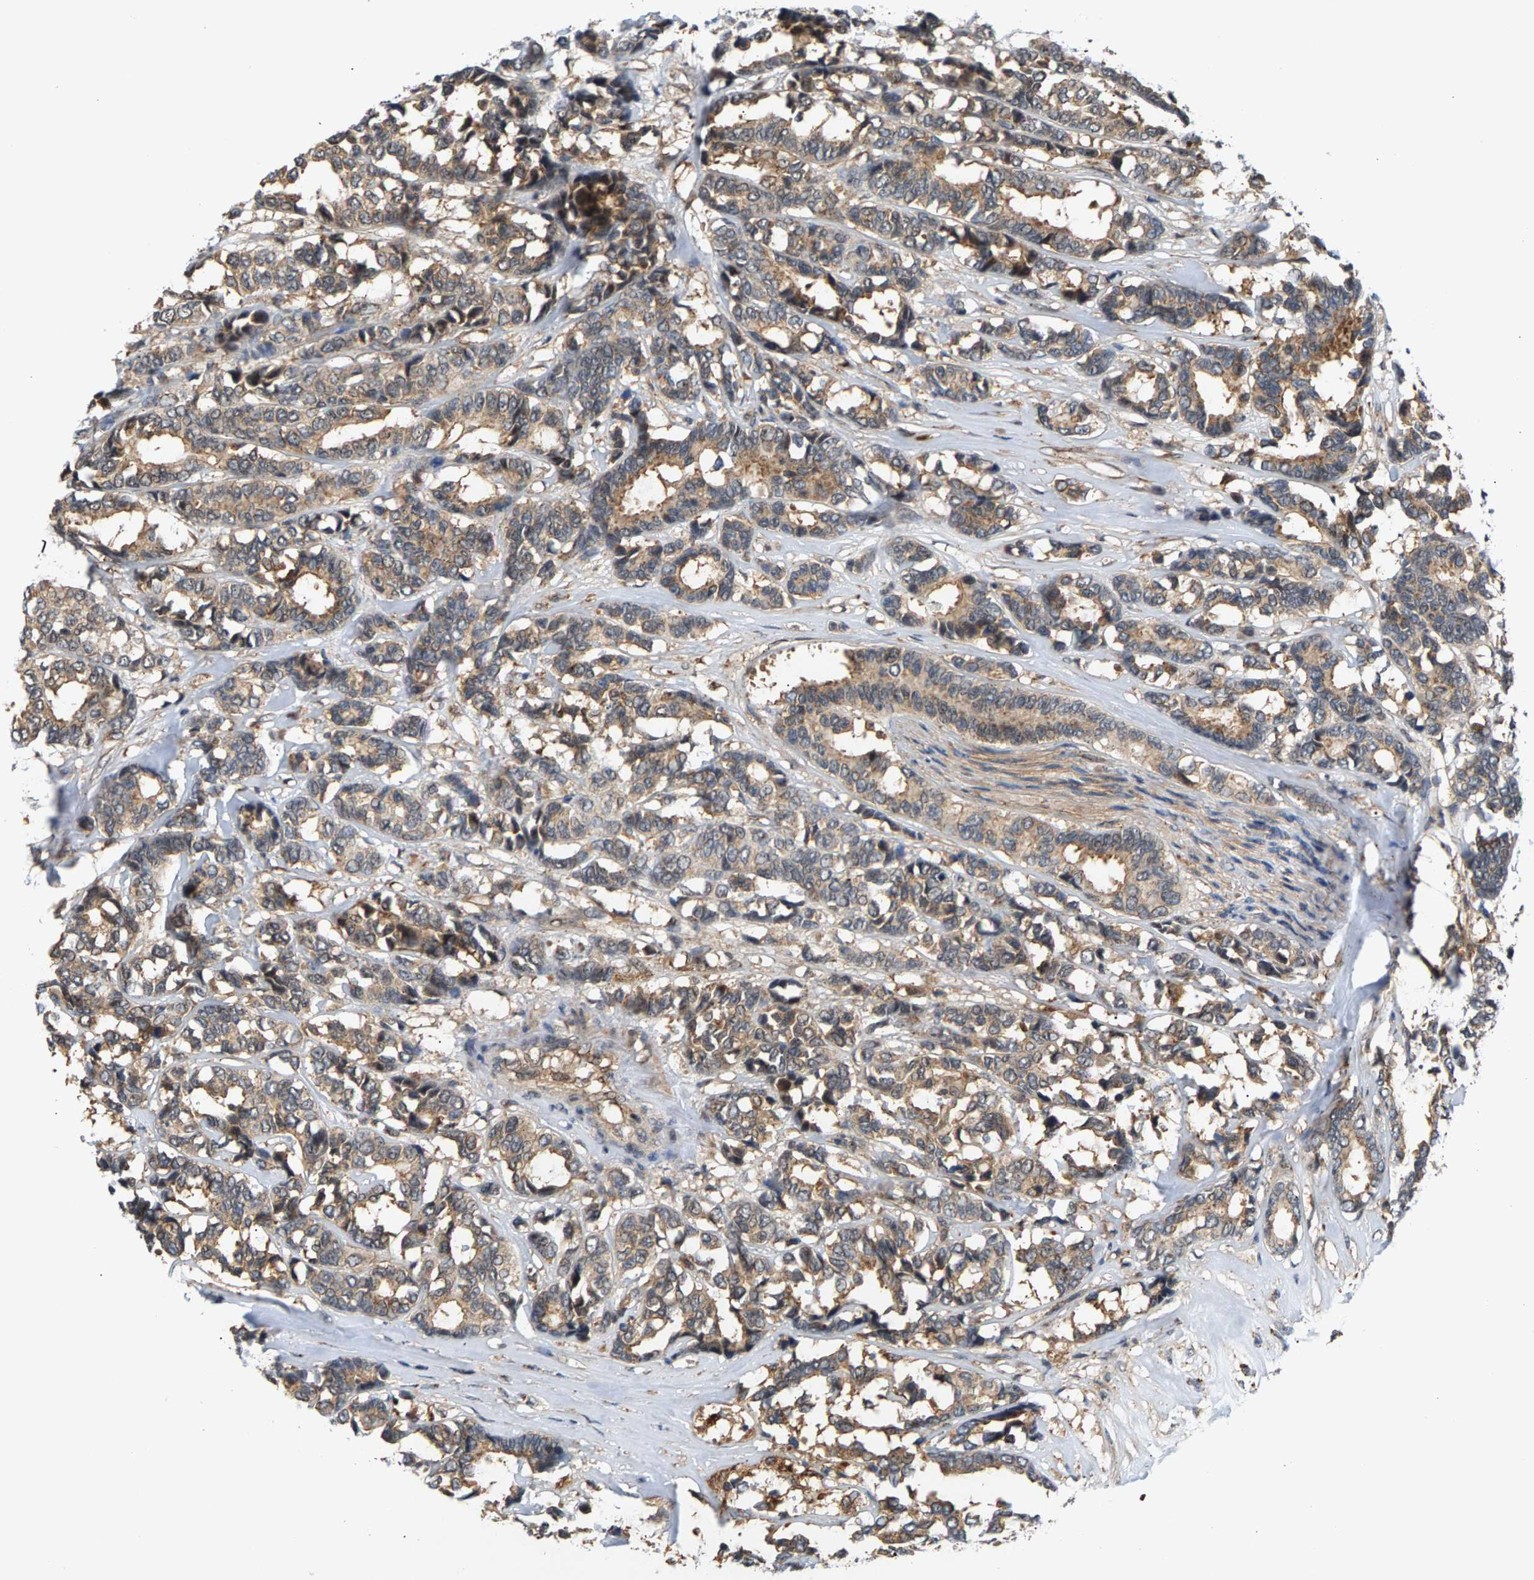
{"staining": {"intensity": "moderate", "quantity": ">75%", "location": "cytoplasmic/membranous"}, "tissue": "breast cancer", "cell_type": "Tumor cells", "image_type": "cancer", "snomed": [{"axis": "morphology", "description": "Duct carcinoma"}, {"axis": "topography", "description": "Breast"}], "caption": "Immunohistochemical staining of breast intraductal carcinoma shows medium levels of moderate cytoplasmic/membranous protein expression in approximately >75% of tumor cells.", "gene": "MAP2K5", "patient": {"sex": "female", "age": 87}}